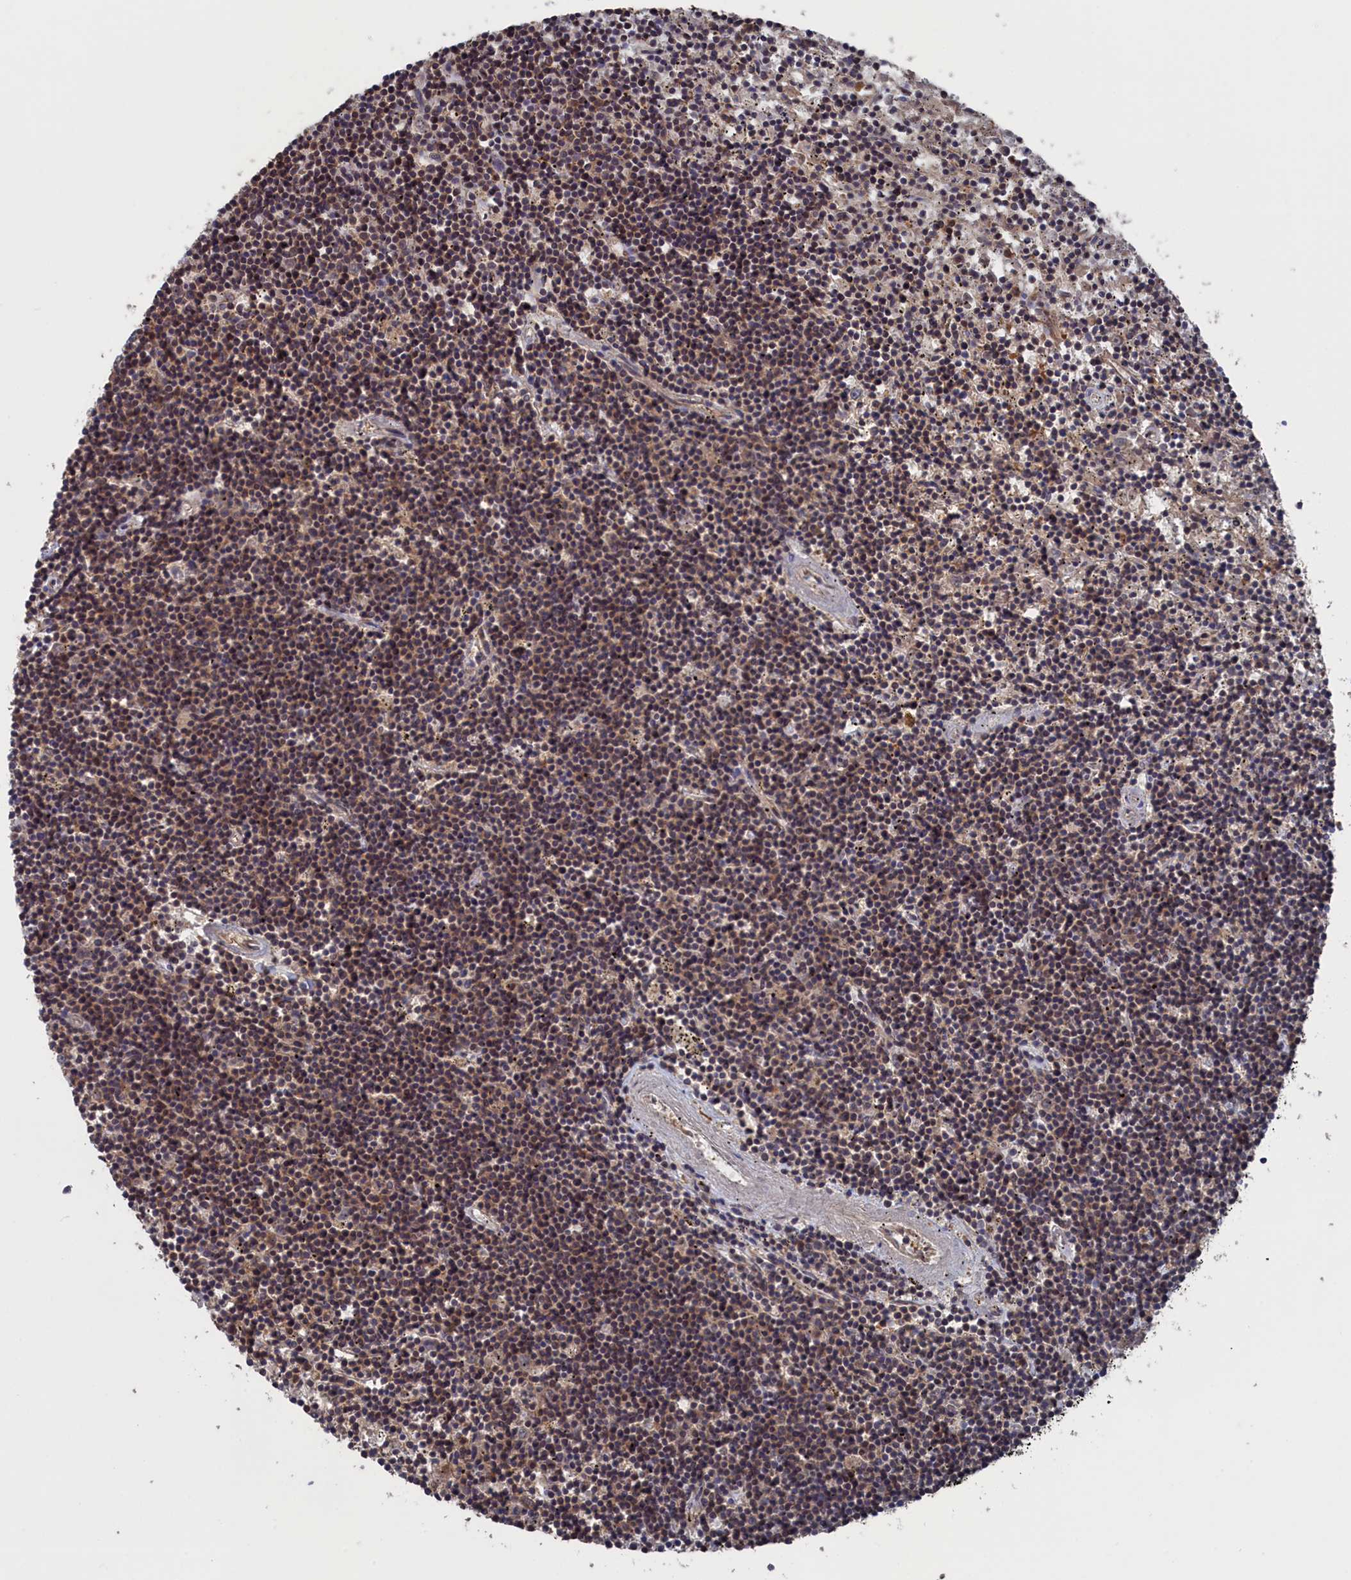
{"staining": {"intensity": "weak", "quantity": "25%-75%", "location": "cytoplasmic/membranous,nuclear"}, "tissue": "lymphoma", "cell_type": "Tumor cells", "image_type": "cancer", "snomed": [{"axis": "morphology", "description": "Malignant lymphoma, non-Hodgkin's type, Low grade"}, {"axis": "topography", "description": "Spleen"}], "caption": "Immunohistochemical staining of malignant lymphoma, non-Hodgkin's type (low-grade) reveals low levels of weak cytoplasmic/membranous and nuclear protein staining in approximately 25%-75% of tumor cells.", "gene": "NUTF2", "patient": {"sex": "male", "age": 76}}